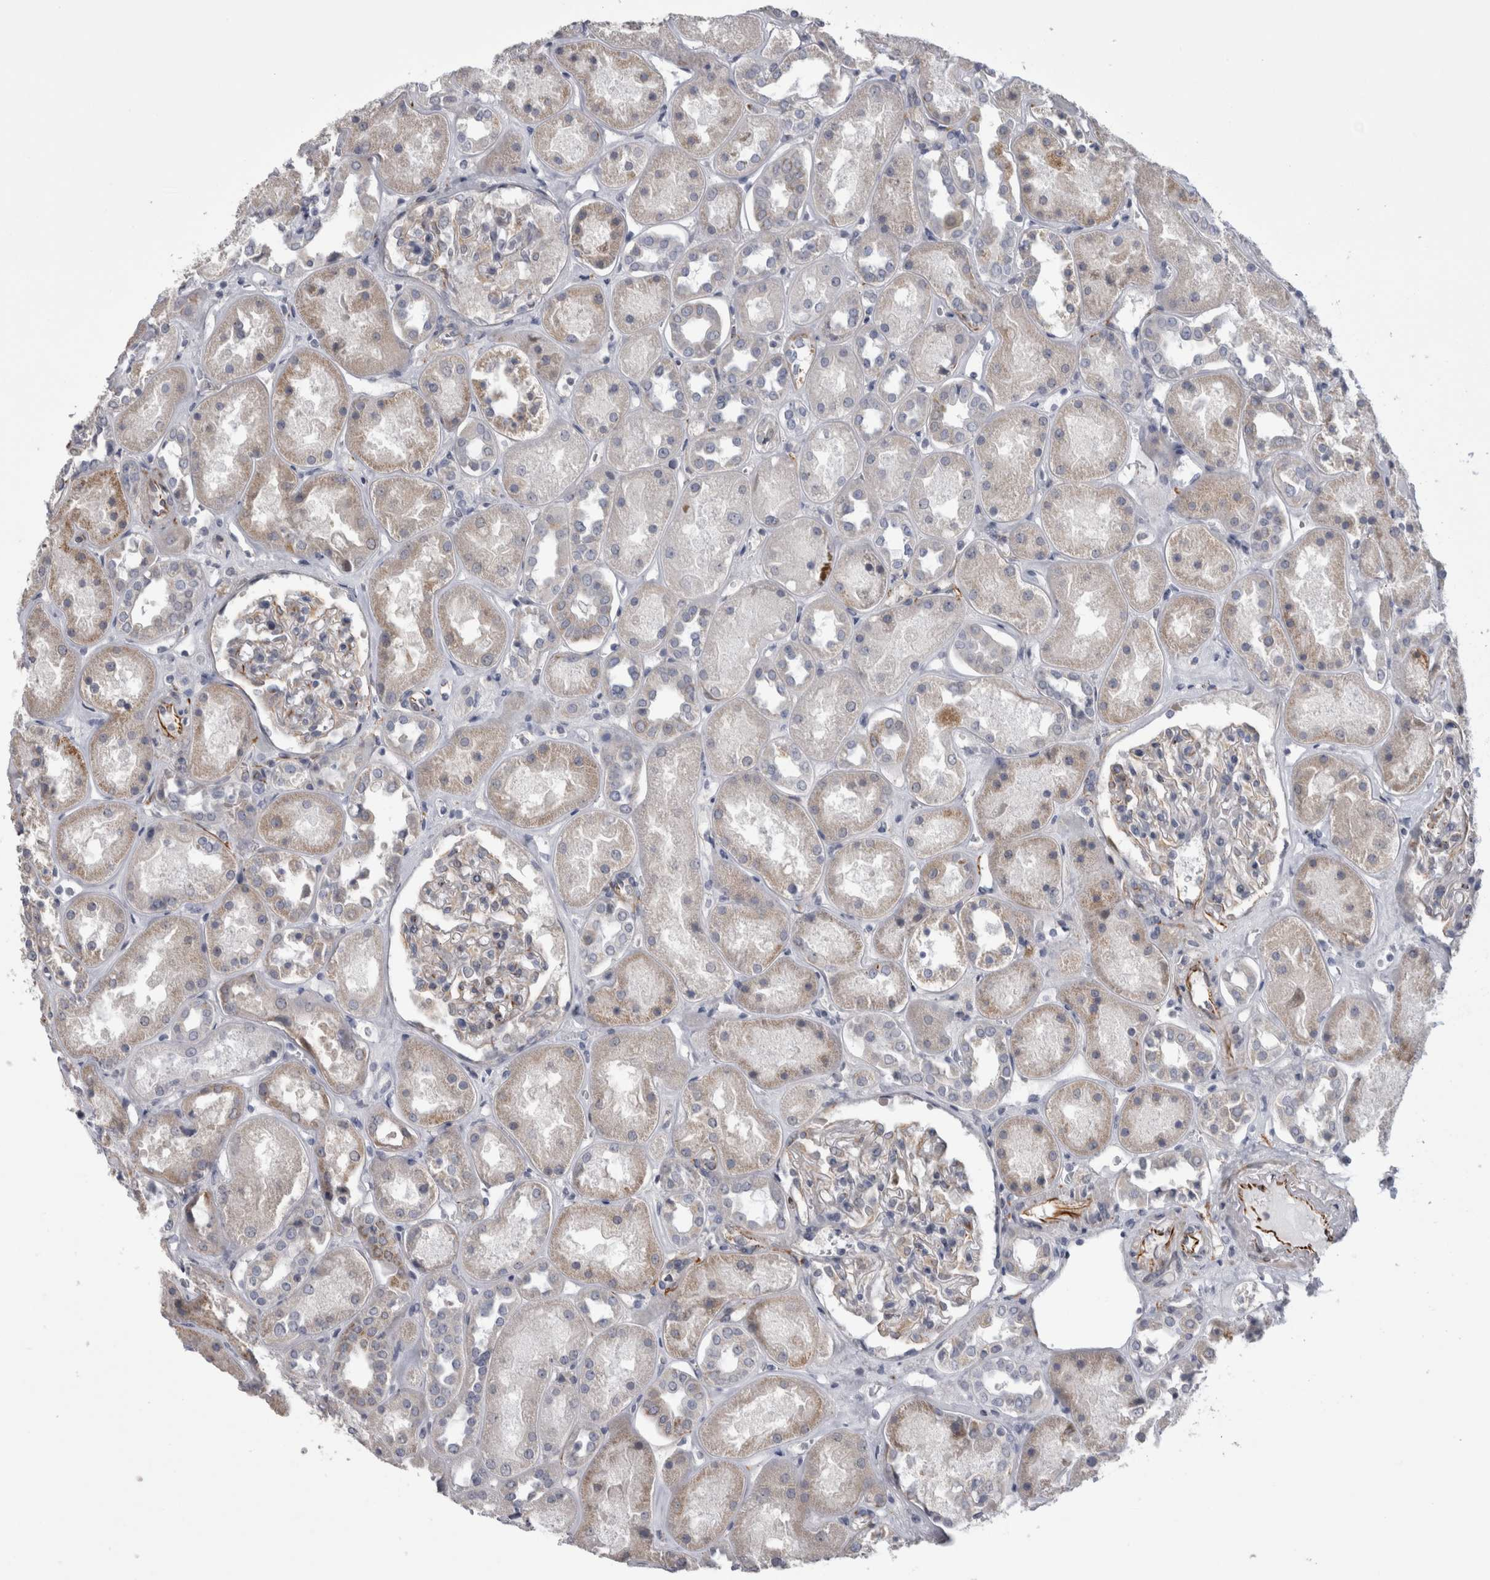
{"staining": {"intensity": "negative", "quantity": "none", "location": "none"}, "tissue": "kidney", "cell_type": "Cells in glomeruli", "image_type": "normal", "snomed": [{"axis": "morphology", "description": "Normal tissue, NOS"}, {"axis": "topography", "description": "Kidney"}], "caption": "Immunohistochemical staining of unremarkable kidney reveals no significant expression in cells in glomeruli. (Stains: DAB (3,3'-diaminobenzidine) immunohistochemistry (IHC) with hematoxylin counter stain, Microscopy: brightfield microscopy at high magnification).", "gene": "ACOT7", "patient": {"sex": "male", "age": 70}}